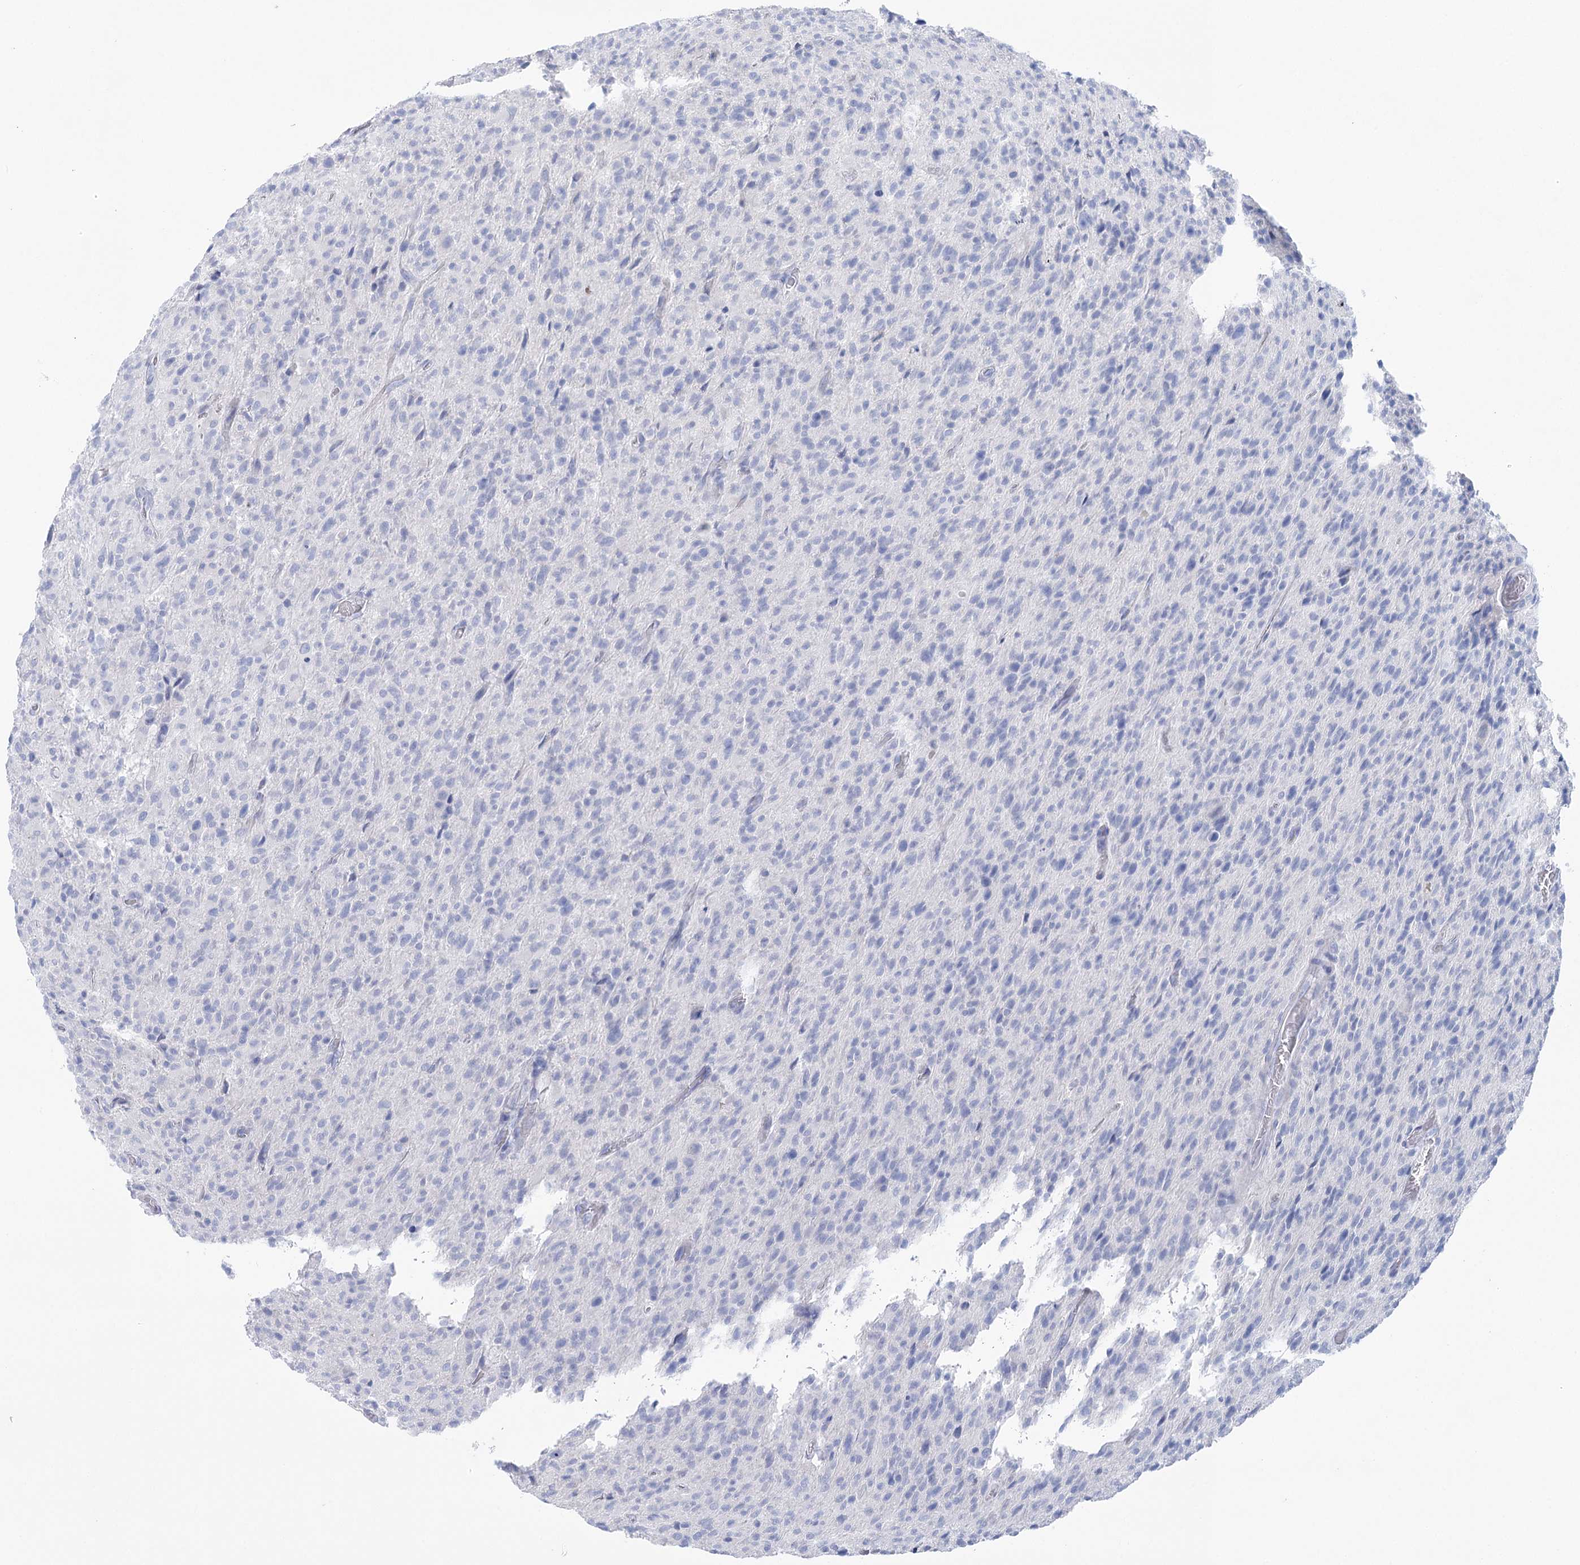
{"staining": {"intensity": "negative", "quantity": "none", "location": "none"}, "tissue": "glioma", "cell_type": "Tumor cells", "image_type": "cancer", "snomed": [{"axis": "morphology", "description": "Glioma, malignant, High grade"}, {"axis": "topography", "description": "Brain"}], "caption": "The image reveals no significant expression in tumor cells of malignant glioma (high-grade).", "gene": "LALBA", "patient": {"sex": "female", "age": 57}}